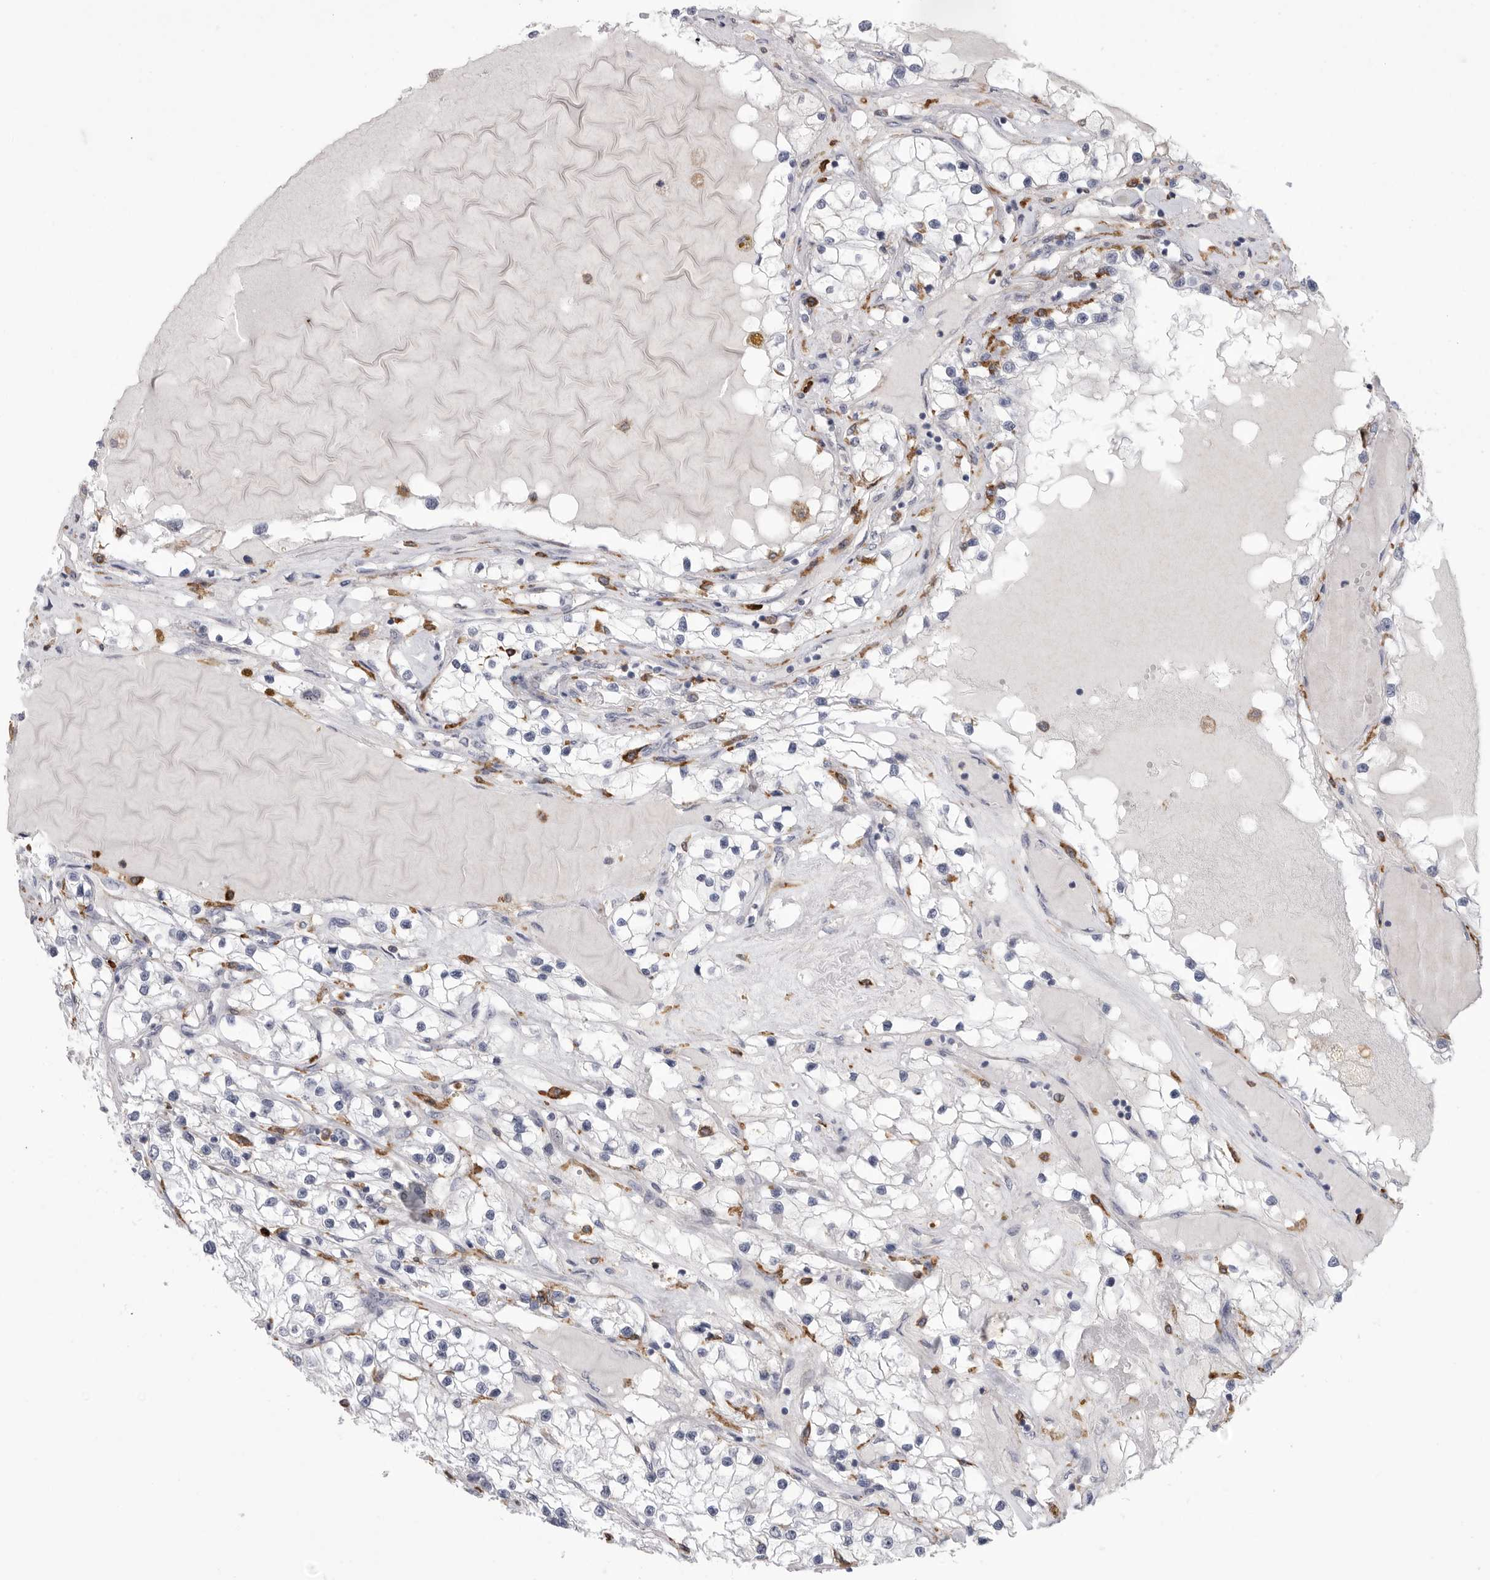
{"staining": {"intensity": "negative", "quantity": "none", "location": "none"}, "tissue": "renal cancer", "cell_type": "Tumor cells", "image_type": "cancer", "snomed": [{"axis": "morphology", "description": "Adenocarcinoma, NOS"}, {"axis": "topography", "description": "Kidney"}], "caption": "High power microscopy histopathology image of an IHC image of renal adenocarcinoma, revealing no significant expression in tumor cells. (DAB IHC with hematoxylin counter stain).", "gene": "SIGLEC10", "patient": {"sex": "male", "age": 68}}